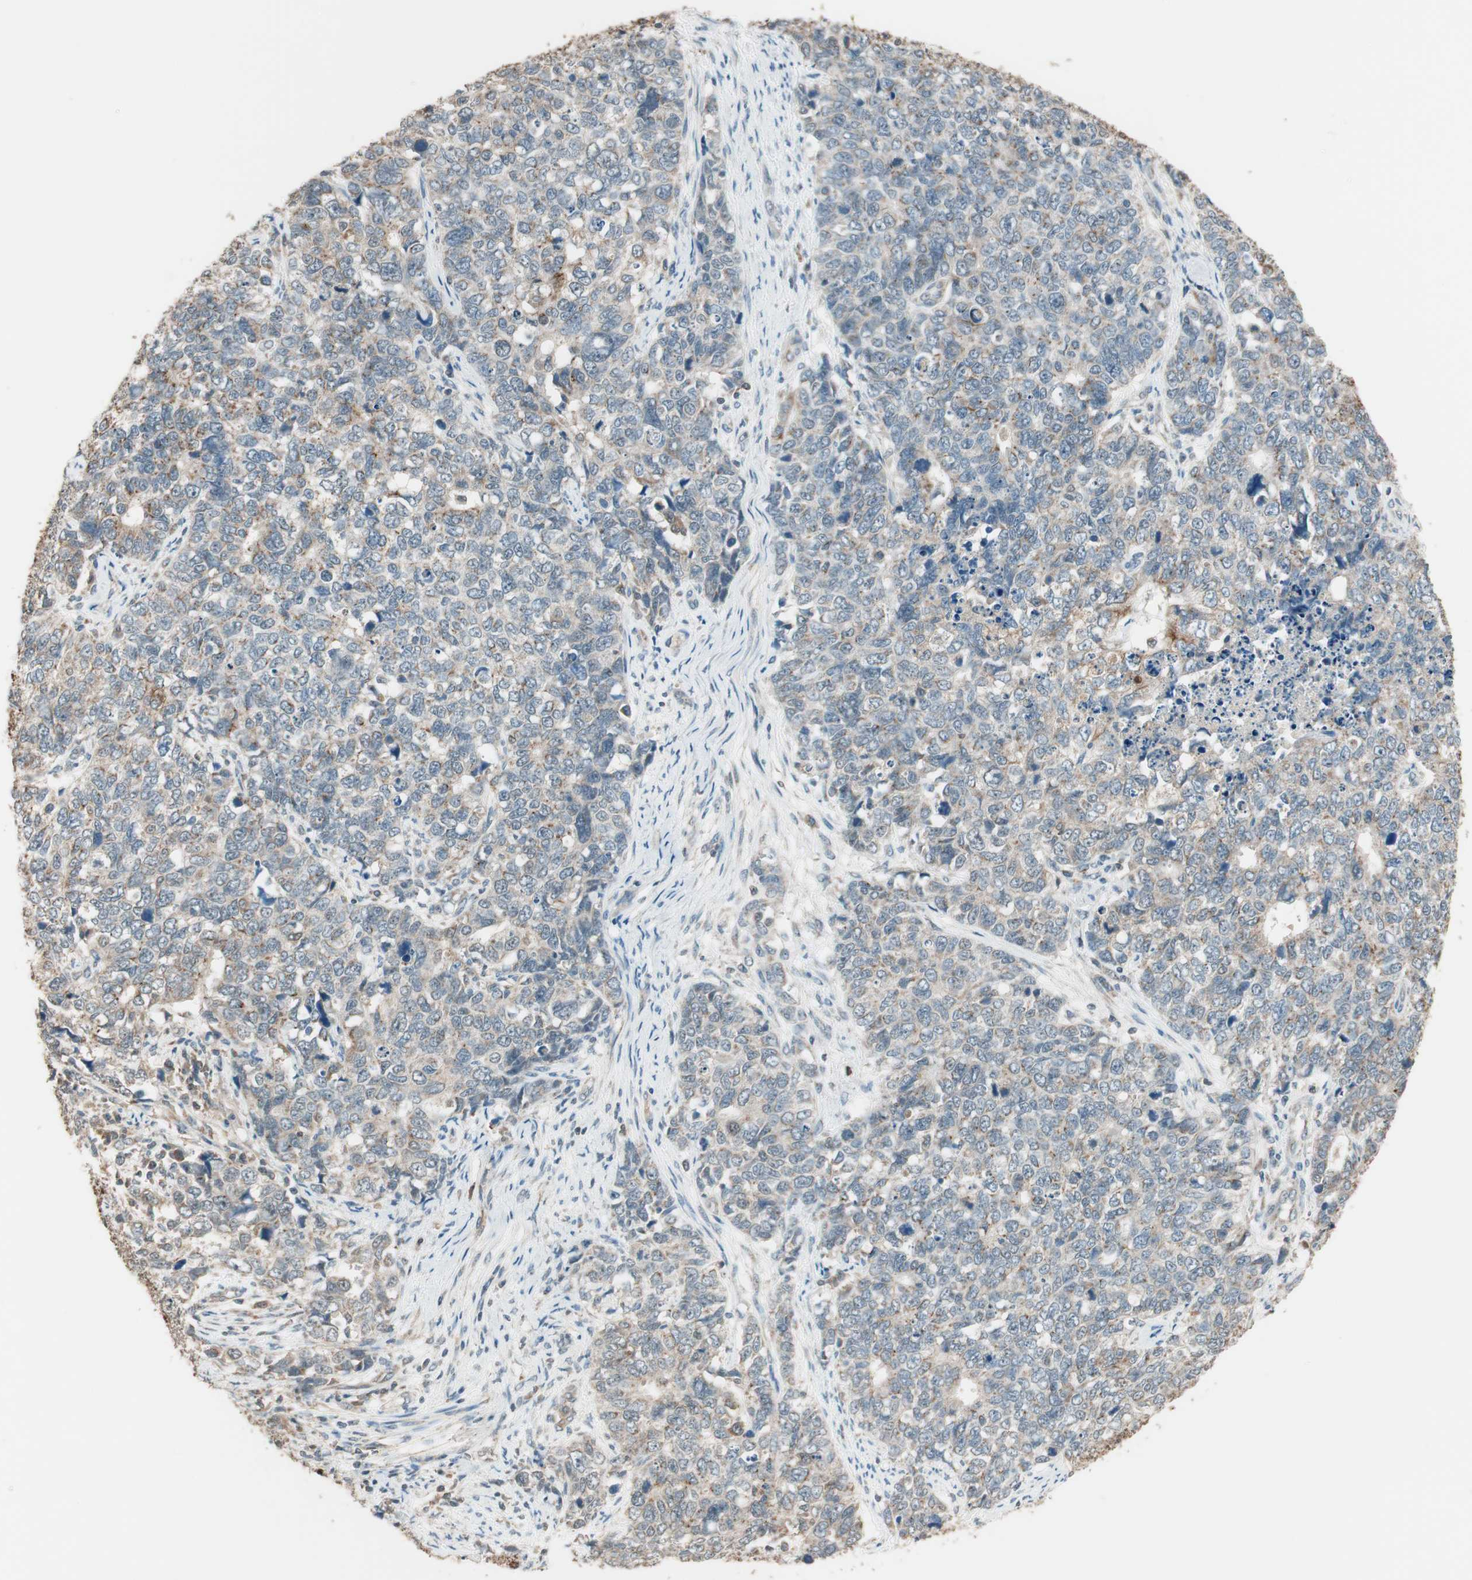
{"staining": {"intensity": "weak", "quantity": ">75%", "location": "cytoplasmic/membranous"}, "tissue": "cervical cancer", "cell_type": "Tumor cells", "image_type": "cancer", "snomed": [{"axis": "morphology", "description": "Squamous cell carcinoma, NOS"}, {"axis": "topography", "description": "Cervix"}], "caption": "Human squamous cell carcinoma (cervical) stained with a protein marker demonstrates weak staining in tumor cells.", "gene": "TRIM21", "patient": {"sex": "female", "age": 63}}